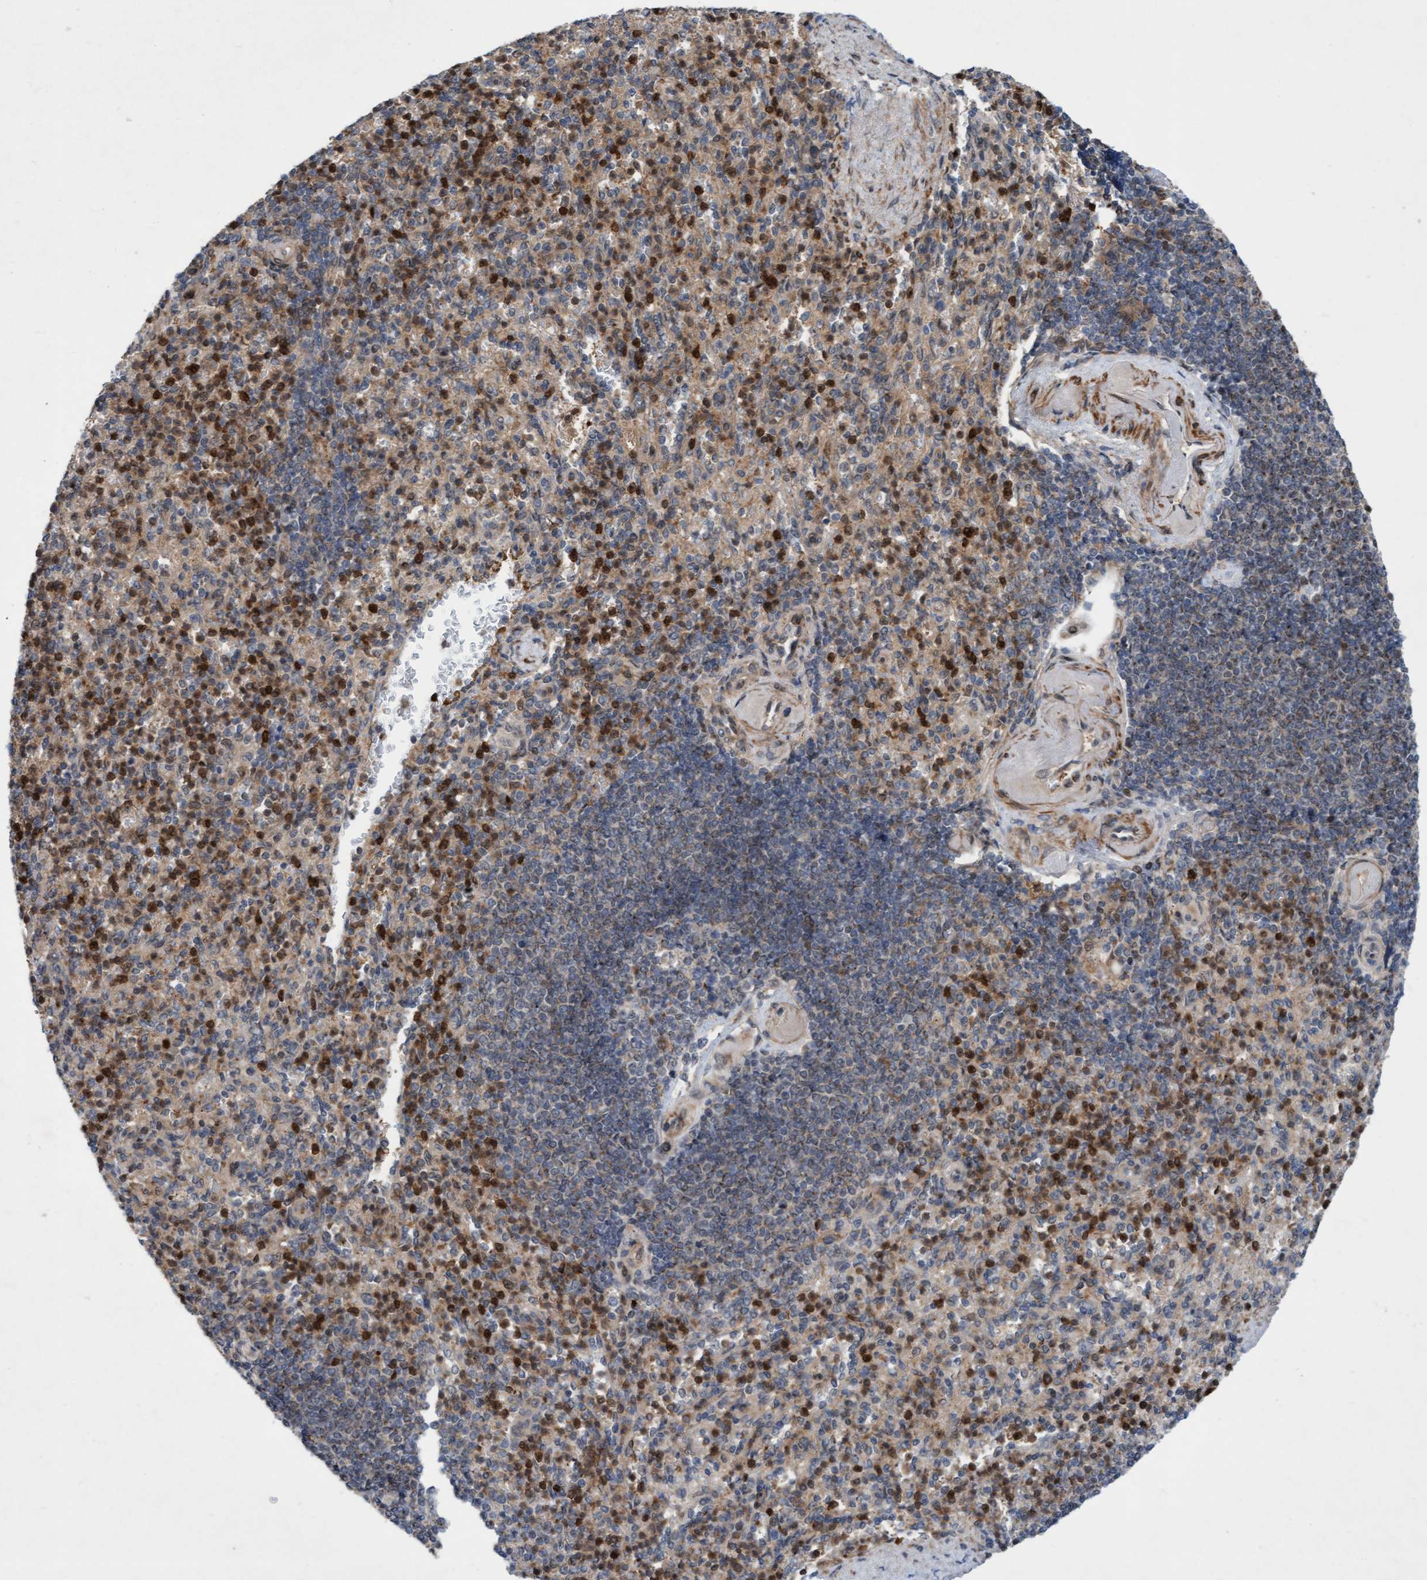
{"staining": {"intensity": "strong", "quantity": "25%-75%", "location": "cytoplasmic/membranous,nuclear"}, "tissue": "spleen", "cell_type": "Cells in red pulp", "image_type": "normal", "snomed": [{"axis": "morphology", "description": "Normal tissue, NOS"}, {"axis": "topography", "description": "Spleen"}], "caption": "A histopathology image of human spleen stained for a protein reveals strong cytoplasmic/membranous,nuclear brown staining in cells in red pulp.", "gene": "RAP1GAP2", "patient": {"sex": "female", "age": 74}}